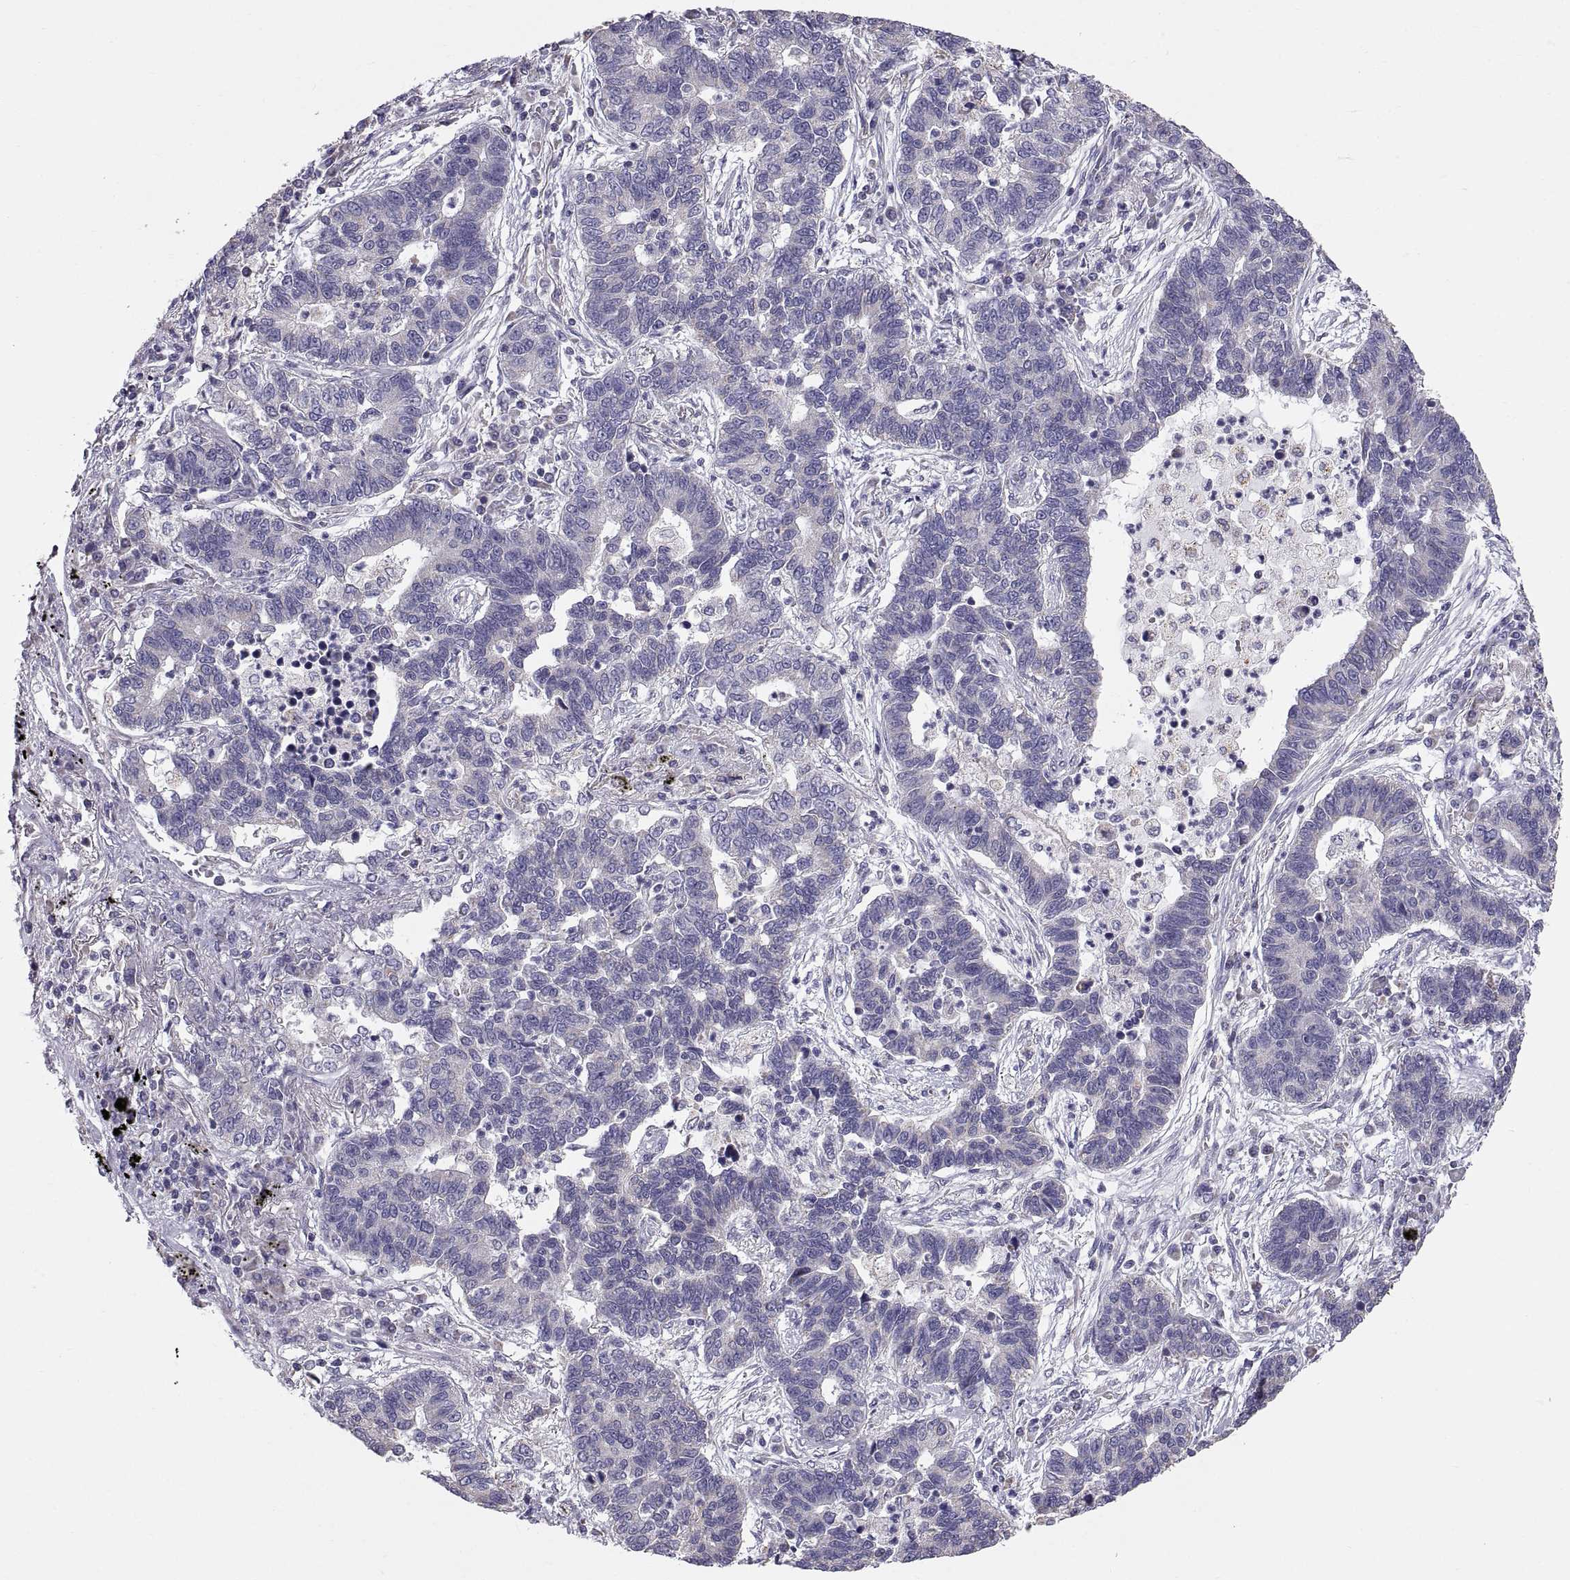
{"staining": {"intensity": "negative", "quantity": "none", "location": "none"}, "tissue": "lung cancer", "cell_type": "Tumor cells", "image_type": "cancer", "snomed": [{"axis": "morphology", "description": "Adenocarcinoma, NOS"}, {"axis": "topography", "description": "Lung"}], "caption": "Lung adenocarcinoma stained for a protein using immunohistochemistry (IHC) shows no positivity tumor cells.", "gene": "TNNC1", "patient": {"sex": "female", "age": 57}}